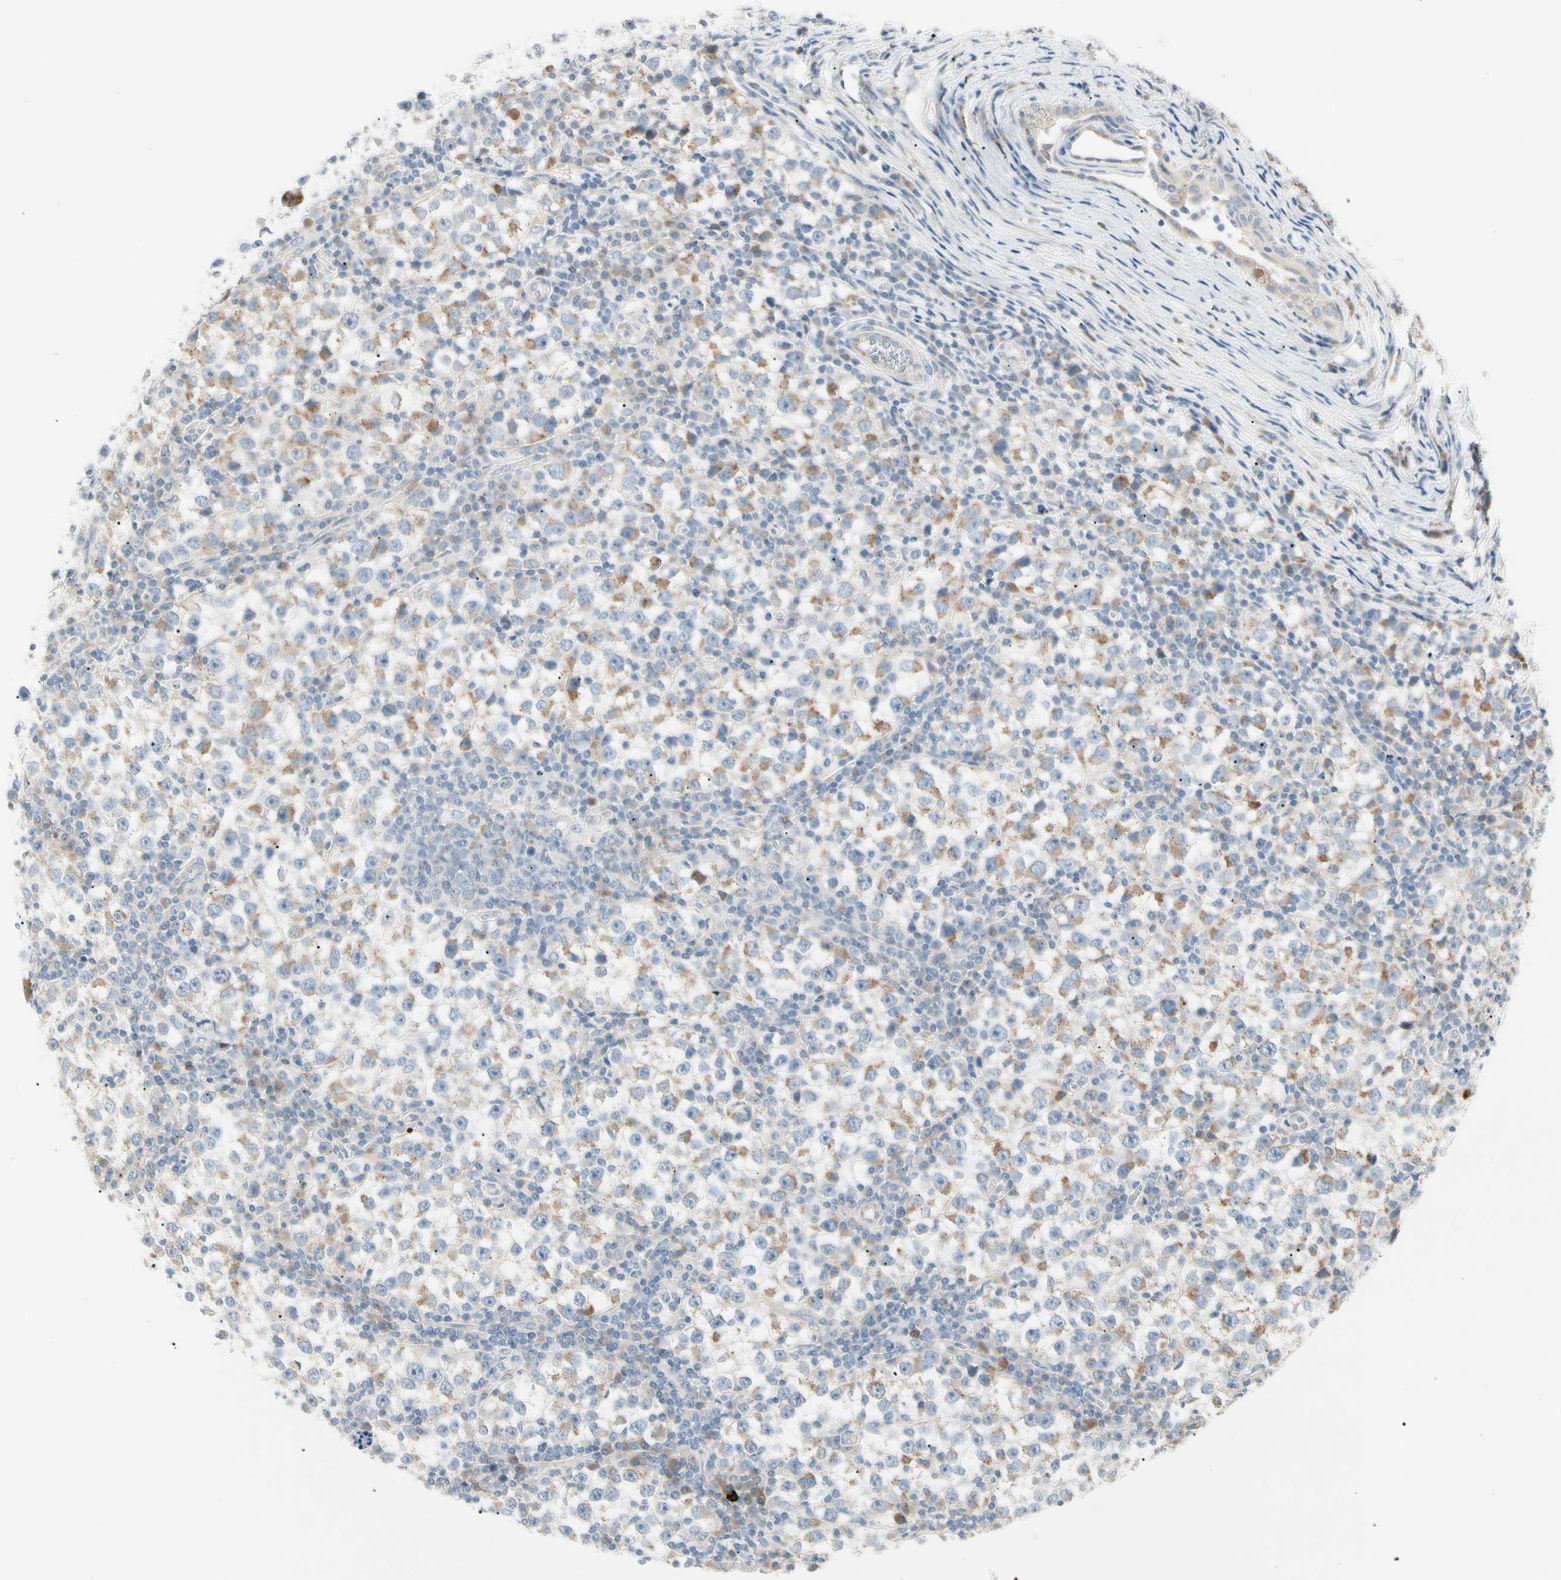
{"staining": {"intensity": "moderate", "quantity": ">75%", "location": "cytoplasmic/membranous"}, "tissue": "testis cancer", "cell_type": "Tumor cells", "image_type": "cancer", "snomed": [{"axis": "morphology", "description": "Seminoma, NOS"}, {"axis": "topography", "description": "Testis"}], "caption": "Protein staining demonstrates moderate cytoplasmic/membranous positivity in approximately >75% of tumor cells in testis cancer. (IHC, brightfield microscopy, high magnification).", "gene": "ALDH18A1", "patient": {"sex": "male", "age": 65}}